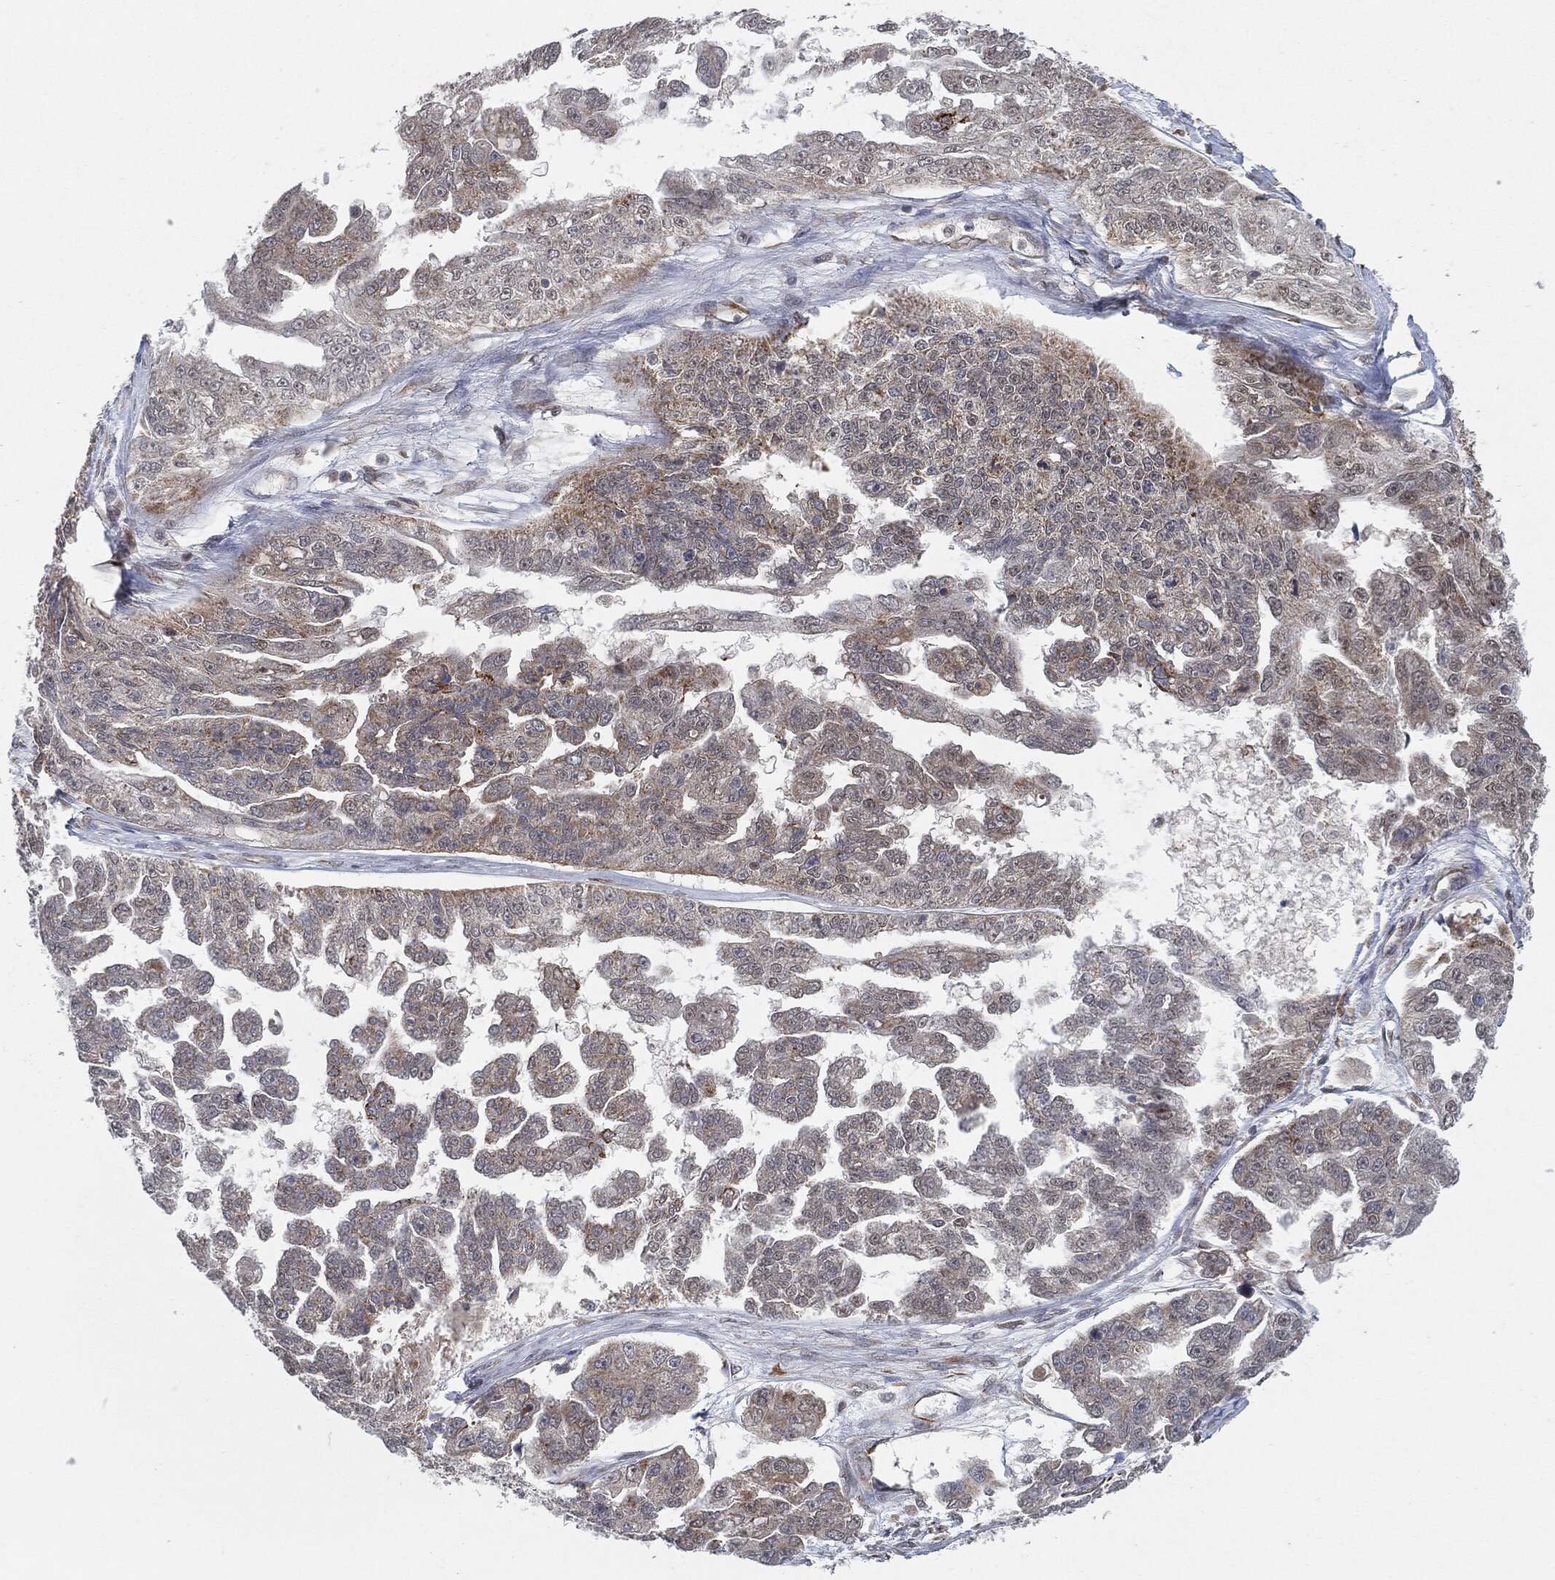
{"staining": {"intensity": "moderate", "quantity": "<25%", "location": "cytoplasmic/membranous"}, "tissue": "ovarian cancer", "cell_type": "Tumor cells", "image_type": "cancer", "snomed": [{"axis": "morphology", "description": "Cystadenocarcinoma, serous, NOS"}, {"axis": "topography", "description": "Ovary"}], "caption": "Tumor cells display low levels of moderate cytoplasmic/membranous expression in approximately <25% of cells in ovarian cancer.", "gene": "TP53RK", "patient": {"sex": "female", "age": 58}}